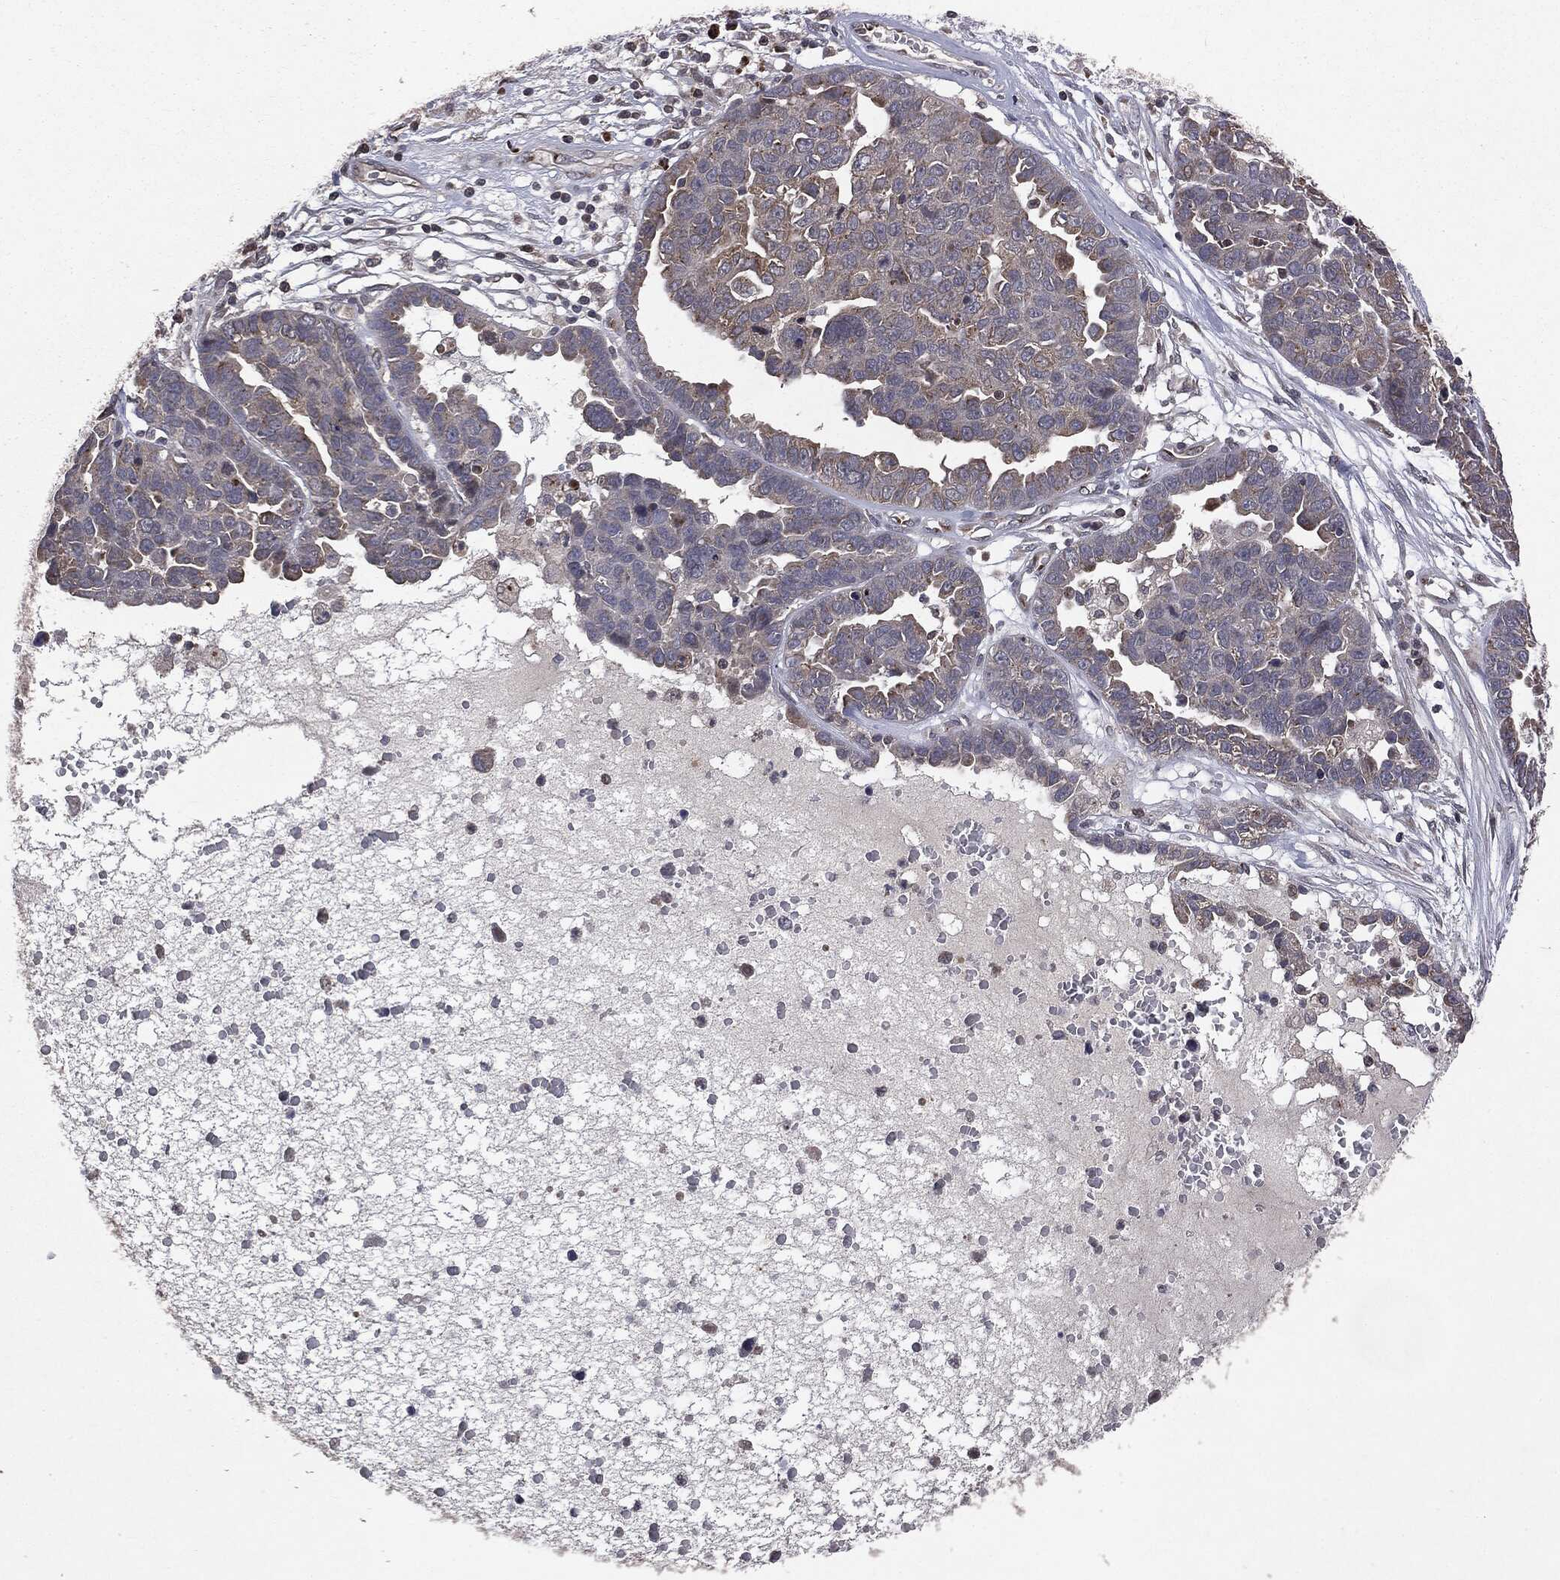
{"staining": {"intensity": "weak", "quantity": "<25%", "location": "cytoplasmic/membranous"}, "tissue": "ovarian cancer", "cell_type": "Tumor cells", "image_type": "cancer", "snomed": [{"axis": "morphology", "description": "Cystadenocarcinoma, serous, NOS"}, {"axis": "topography", "description": "Ovary"}], "caption": "Image shows no protein positivity in tumor cells of ovarian cancer tissue.", "gene": "PLPPR2", "patient": {"sex": "female", "age": 87}}